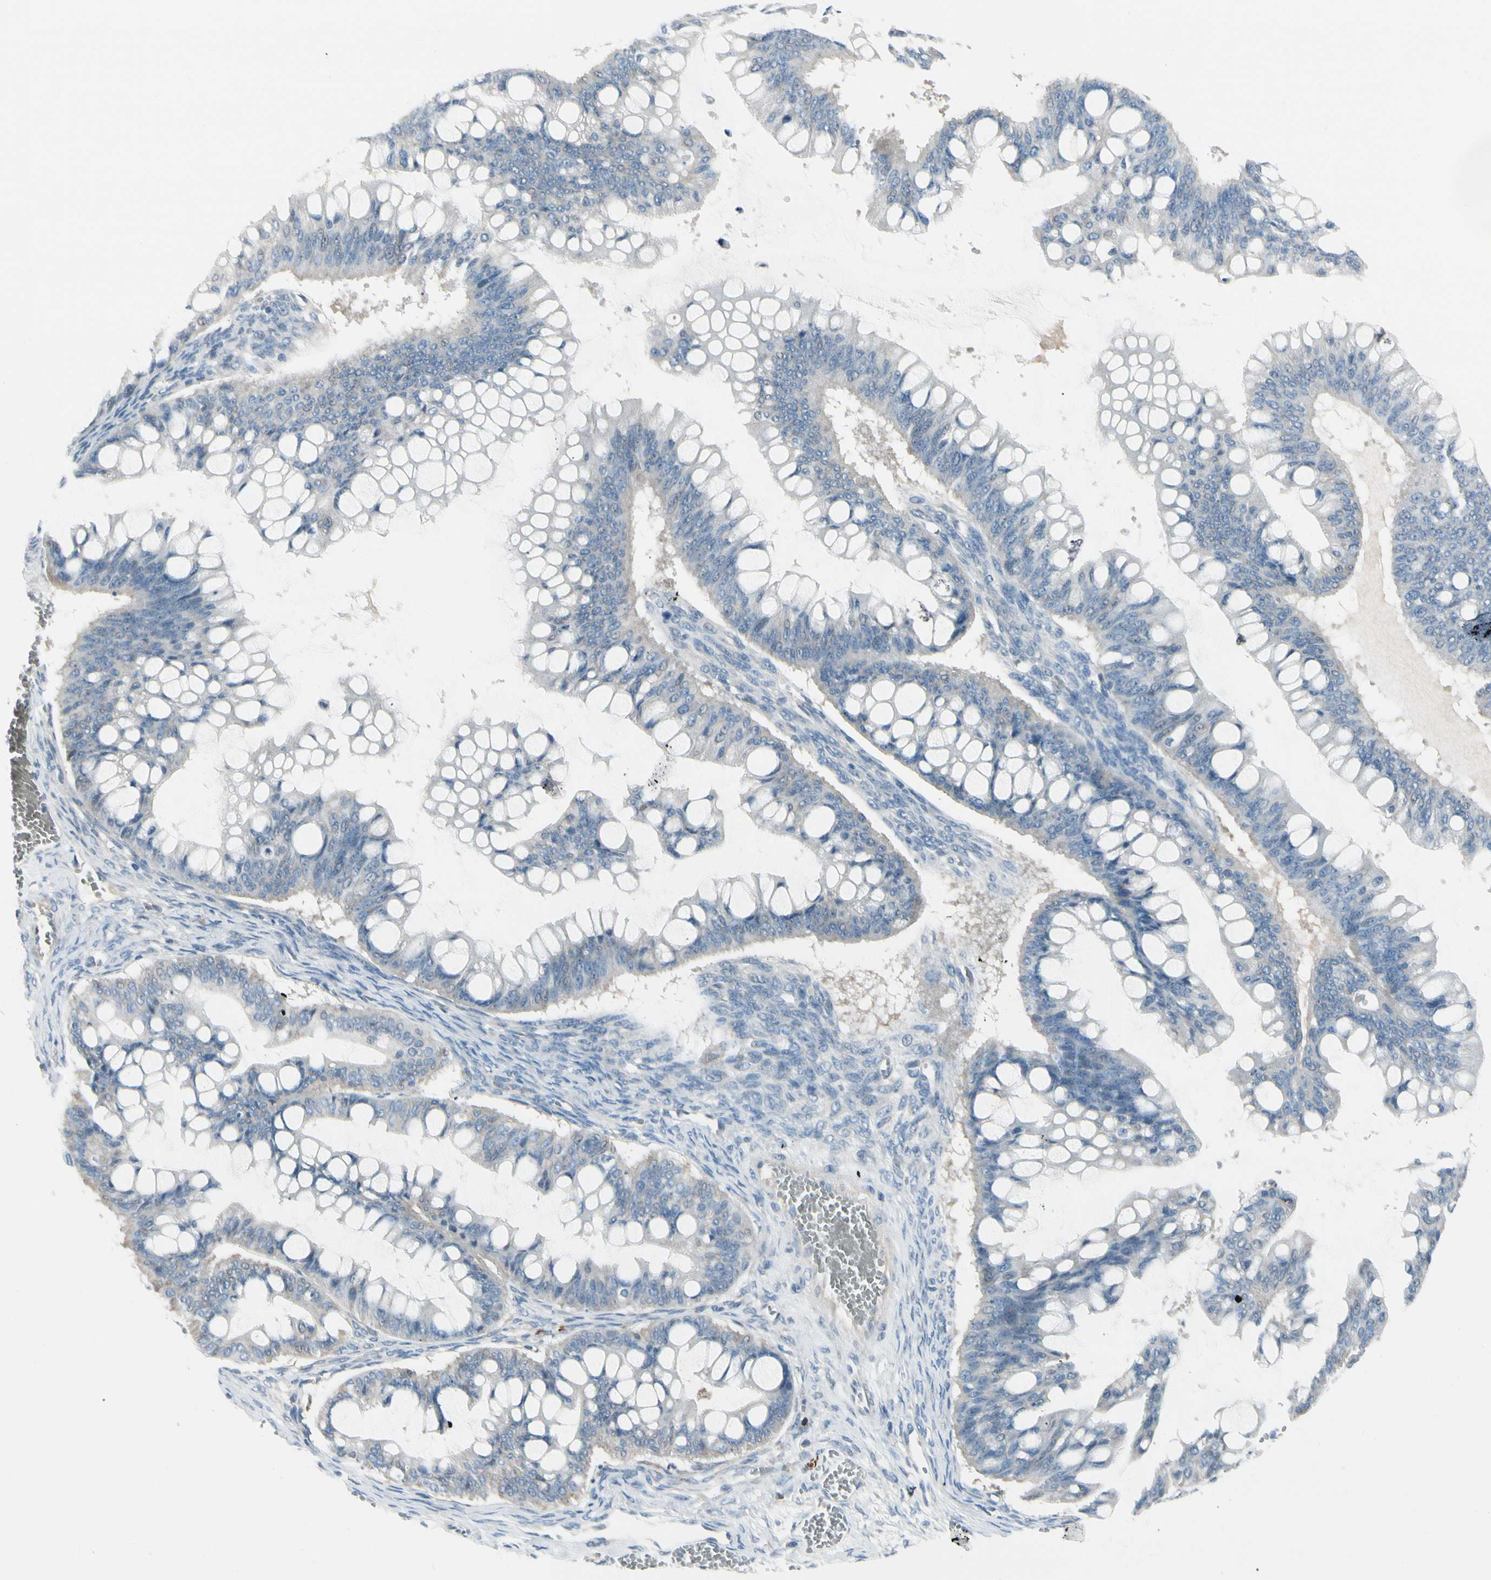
{"staining": {"intensity": "negative", "quantity": "none", "location": "none"}, "tissue": "ovarian cancer", "cell_type": "Tumor cells", "image_type": "cancer", "snomed": [{"axis": "morphology", "description": "Cystadenocarcinoma, mucinous, NOS"}, {"axis": "topography", "description": "Ovary"}], "caption": "The image exhibits no significant staining in tumor cells of ovarian cancer (mucinous cystadenocarcinoma). (Brightfield microscopy of DAB (3,3'-diaminobenzidine) immunohistochemistry (IHC) at high magnification).", "gene": "TRAF1", "patient": {"sex": "female", "age": 73}}